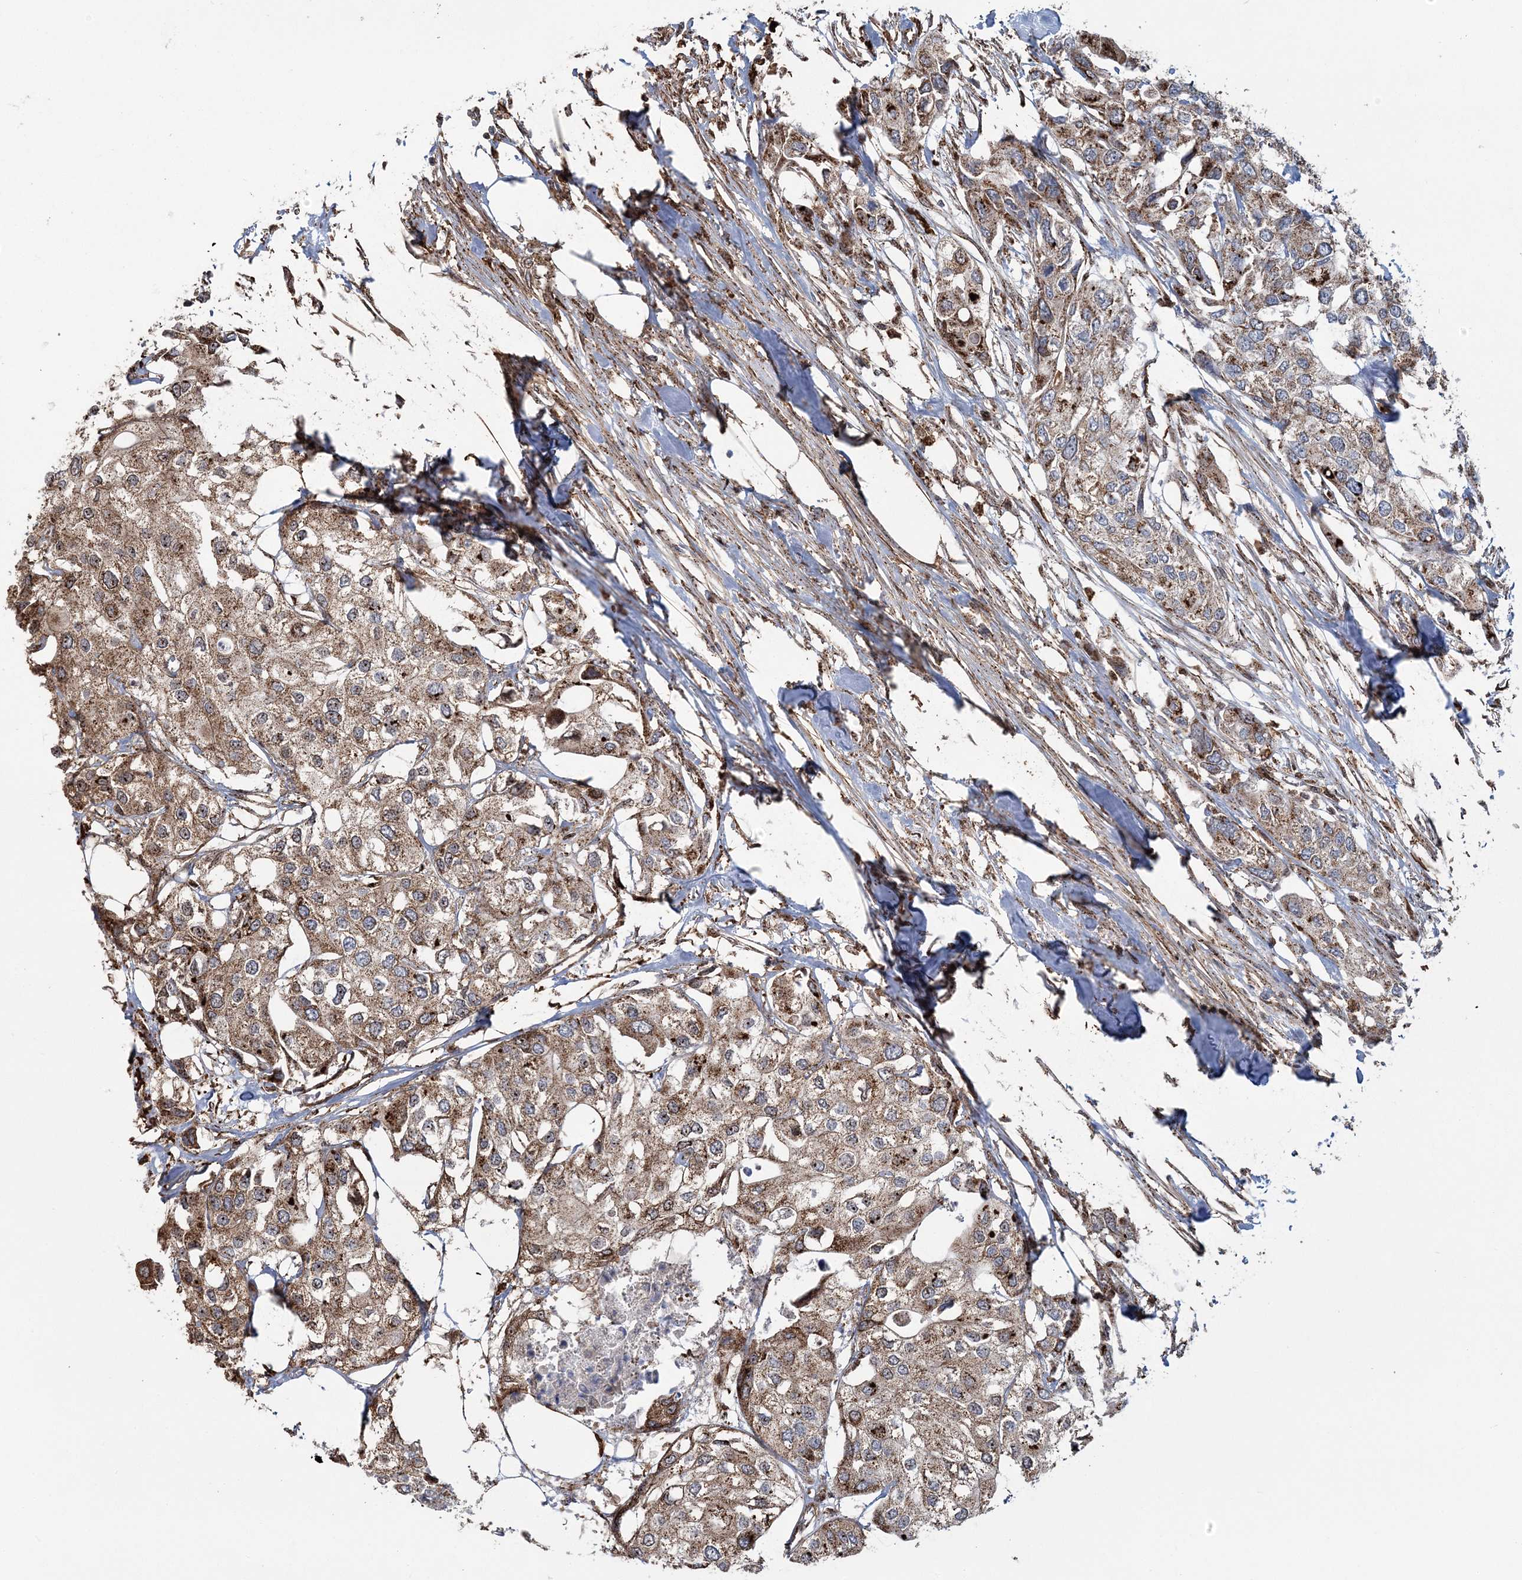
{"staining": {"intensity": "moderate", "quantity": ">75%", "location": "cytoplasmic/membranous"}, "tissue": "urothelial cancer", "cell_type": "Tumor cells", "image_type": "cancer", "snomed": [{"axis": "morphology", "description": "Urothelial carcinoma, High grade"}, {"axis": "topography", "description": "Urinary bladder"}], "caption": "Protein staining demonstrates moderate cytoplasmic/membranous positivity in about >75% of tumor cells in urothelial cancer. The staining was performed using DAB to visualize the protein expression in brown, while the nuclei were stained in blue with hematoxylin (Magnification: 20x).", "gene": "TRAF3IP2", "patient": {"sex": "male", "age": 64}}